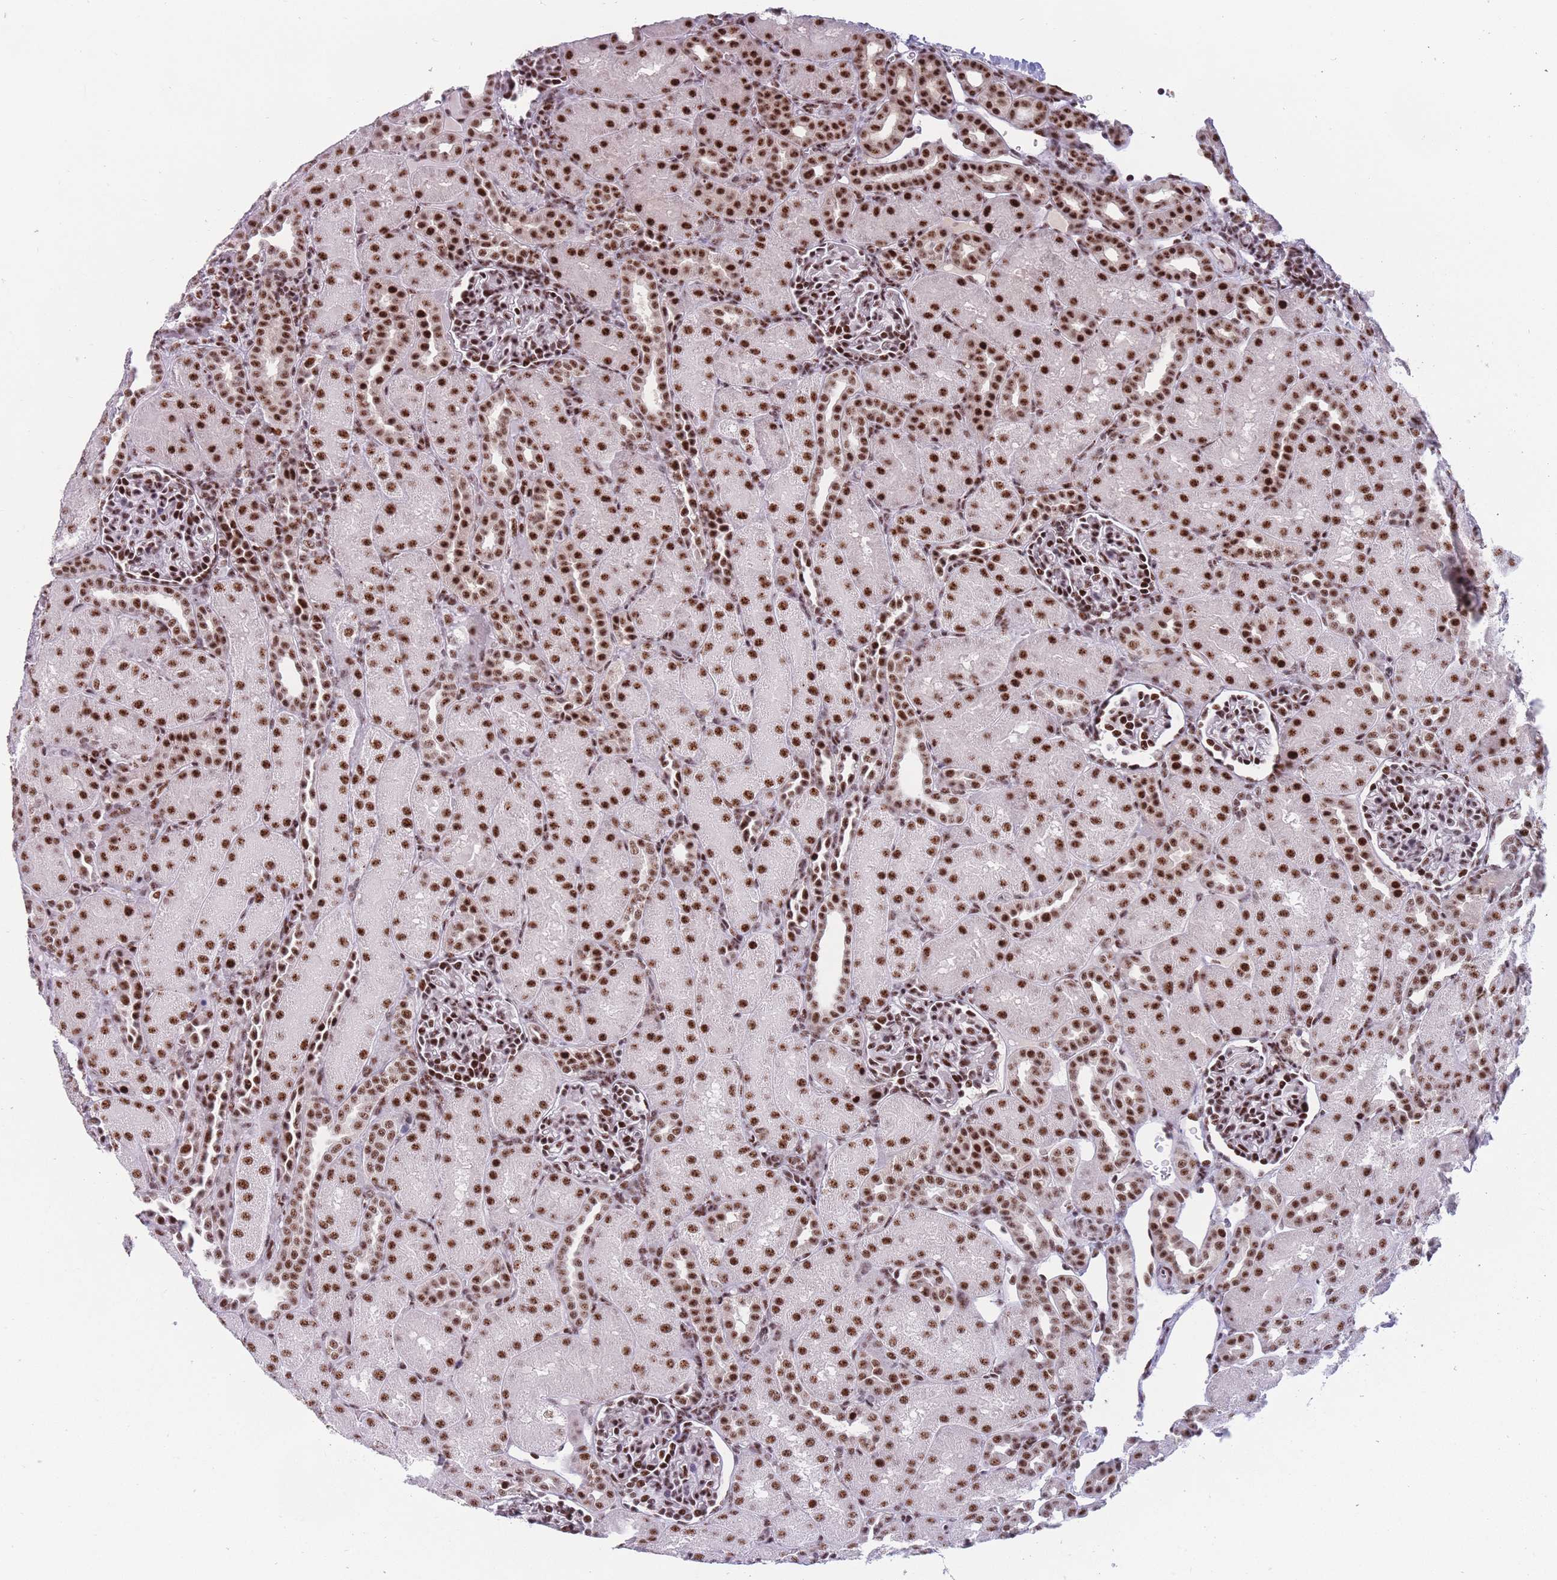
{"staining": {"intensity": "strong", "quantity": ">75%", "location": "nuclear"}, "tissue": "kidney", "cell_type": "Cells in glomeruli", "image_type": "normal", "snomed": [{"axis": "morphology", "description": "Normal tissue, NOS"}, {"axis": "topography", "description": "Kidney"}], "caption": "Immunohistochemical staining of benign human kidney displays >75% levels of strong nuclear protein expression in approximately >75% of cells in glomeruli.", "gene": "TMEM35B", "patient": {"sex": "male", "age": 1}}